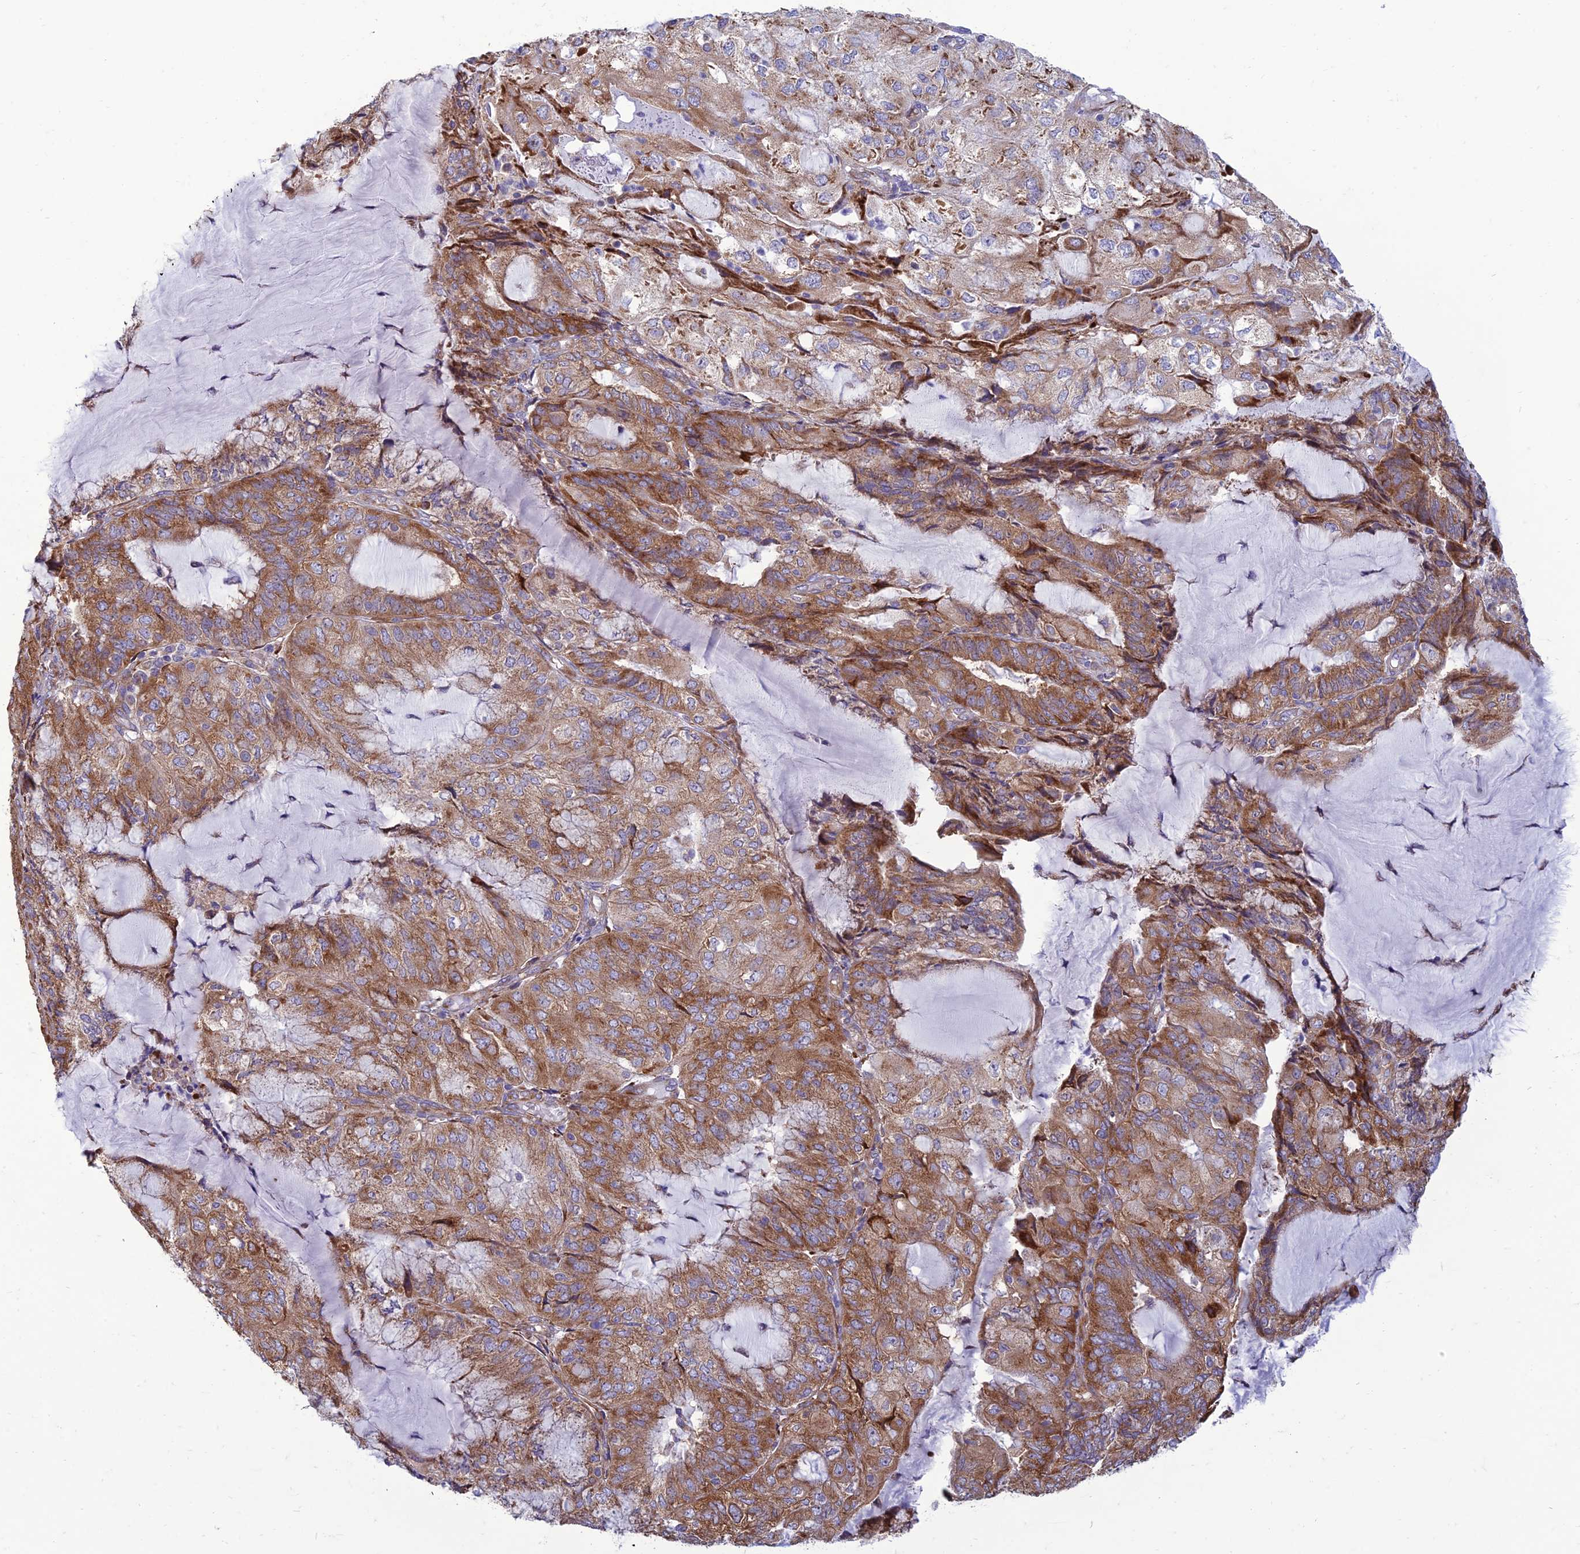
{"staining": {"intensity": "moderate", "quantity": ">75%", "location": "cytoplasmic/membranous"}, "tissue": "endometrial cancer", "cell_type": "Tumor cells", "image_type": "cancer", "snomed": [{"axis": "morphology", "description": "Adenocarcinoma, NOS"}, {"axis": "topography", "description": "Endometrium"}], "caption": "The micrograph reveals staining of endometrial cancer (adenocarcinoma), revealing moderate cytoplasmic/membranous protein positivity (brown color) within tumor cells. (brown staining indicates protein expression, while blue staining denotes nuclei).", "gene": "RPL17-C18orf32", "patient": {"sex": "female", "age": 81}}